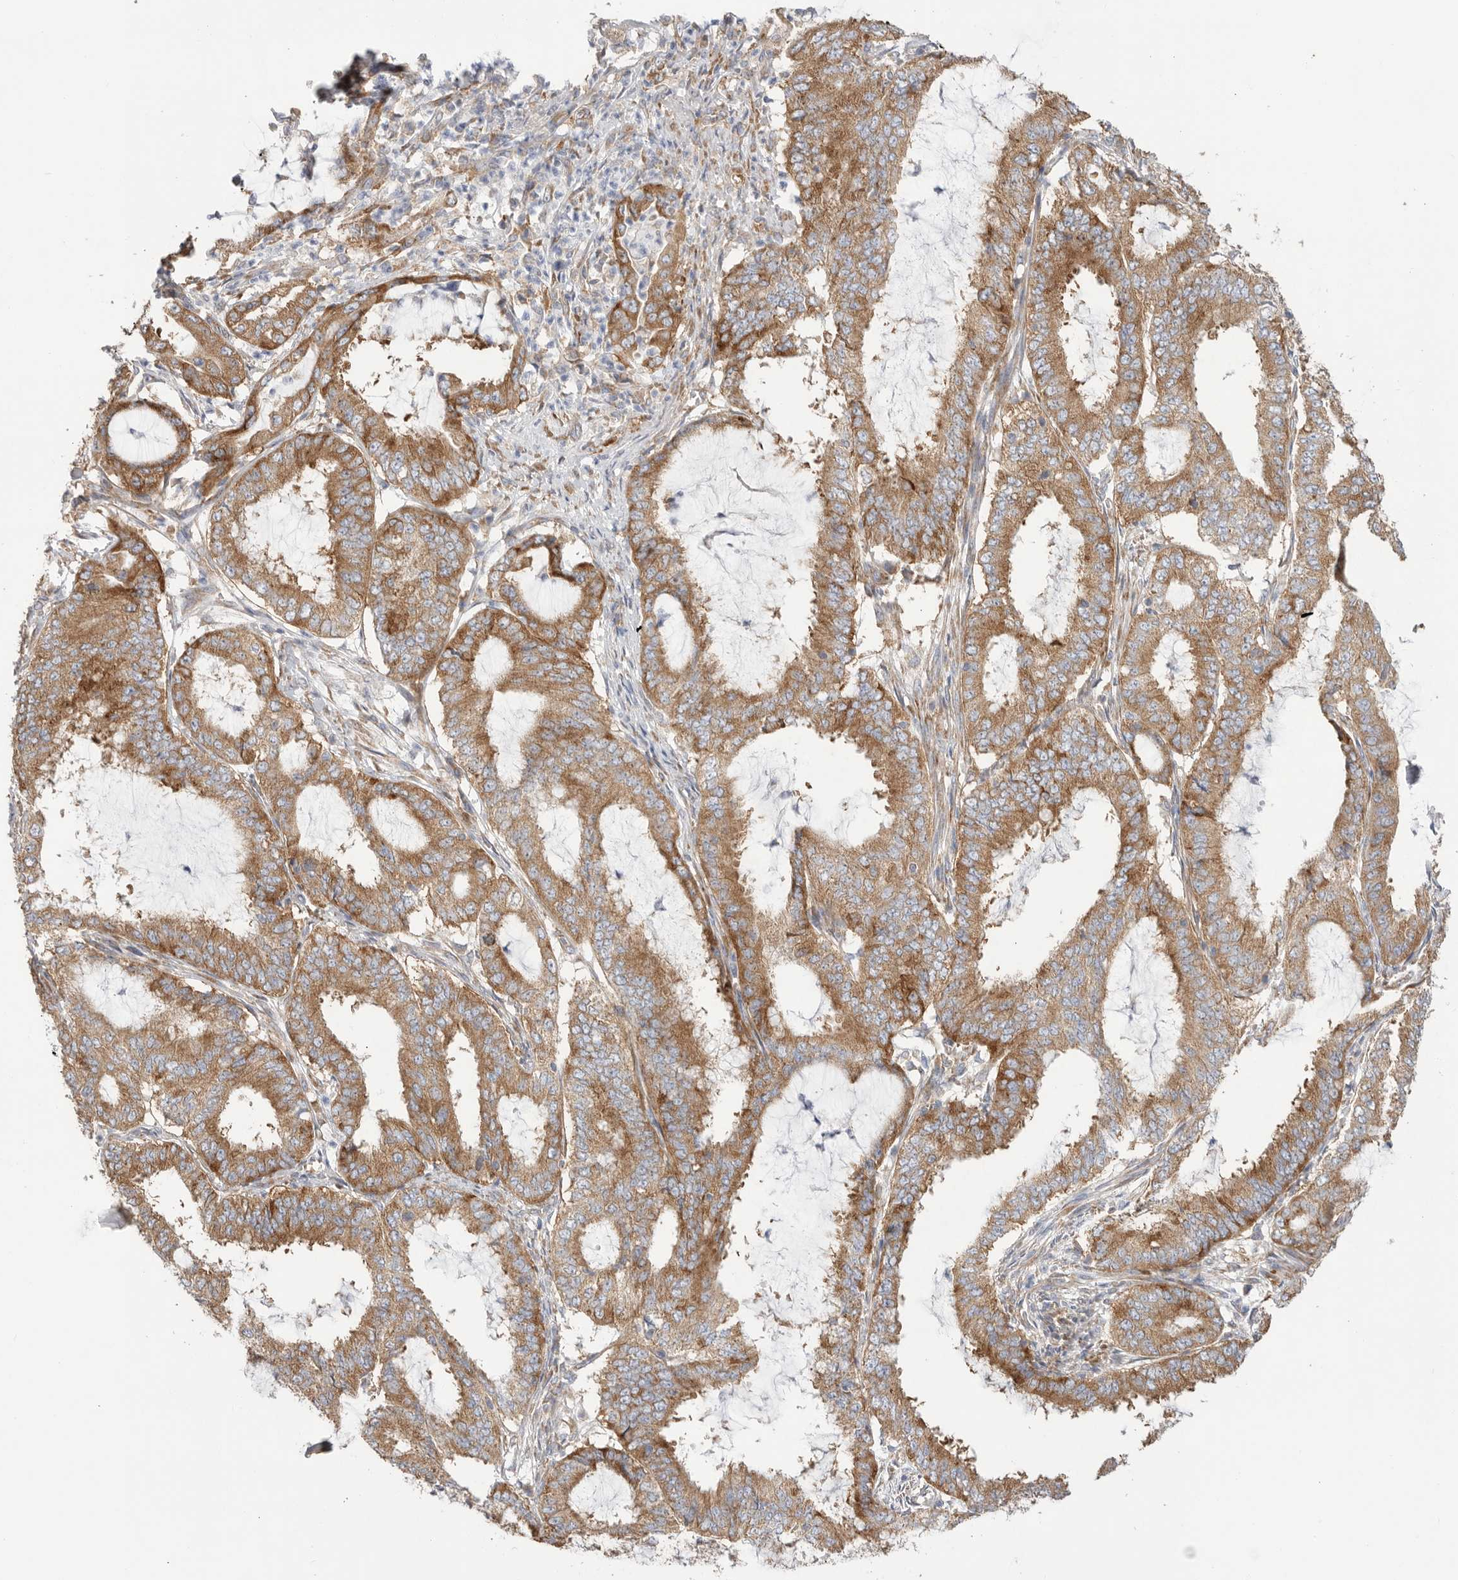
{"staining": {"intensity": "moderate", "quantity": ">75%", "location": "cytoplasmic/membranous"}, "tissue": "endometrial cancer", "cell_type": "Tumor cells", "image_type": "cancer", "snomed": [{"axis": "morphology", "description": "Adenocarcinoma, NOS"}, {"axis": "topography", "description": "Endometrium"}], "caption": "High-power microscopy captured an immunohistochemistry (IHC) micrograph of endometrial cancer (adenocarcinoma), revealing moderate cytoplasmic/membranous positivity in about >75% of tumor cells. The staining was performed using DAB (3,3'-diaminobenzidine) to visualize the protein expression in brown, while the nuclei were stained in blue with hematoxylin (Magnification: 20x).", "gene": "SERBP1", "patient": {"sex": "female", "age": 51}}